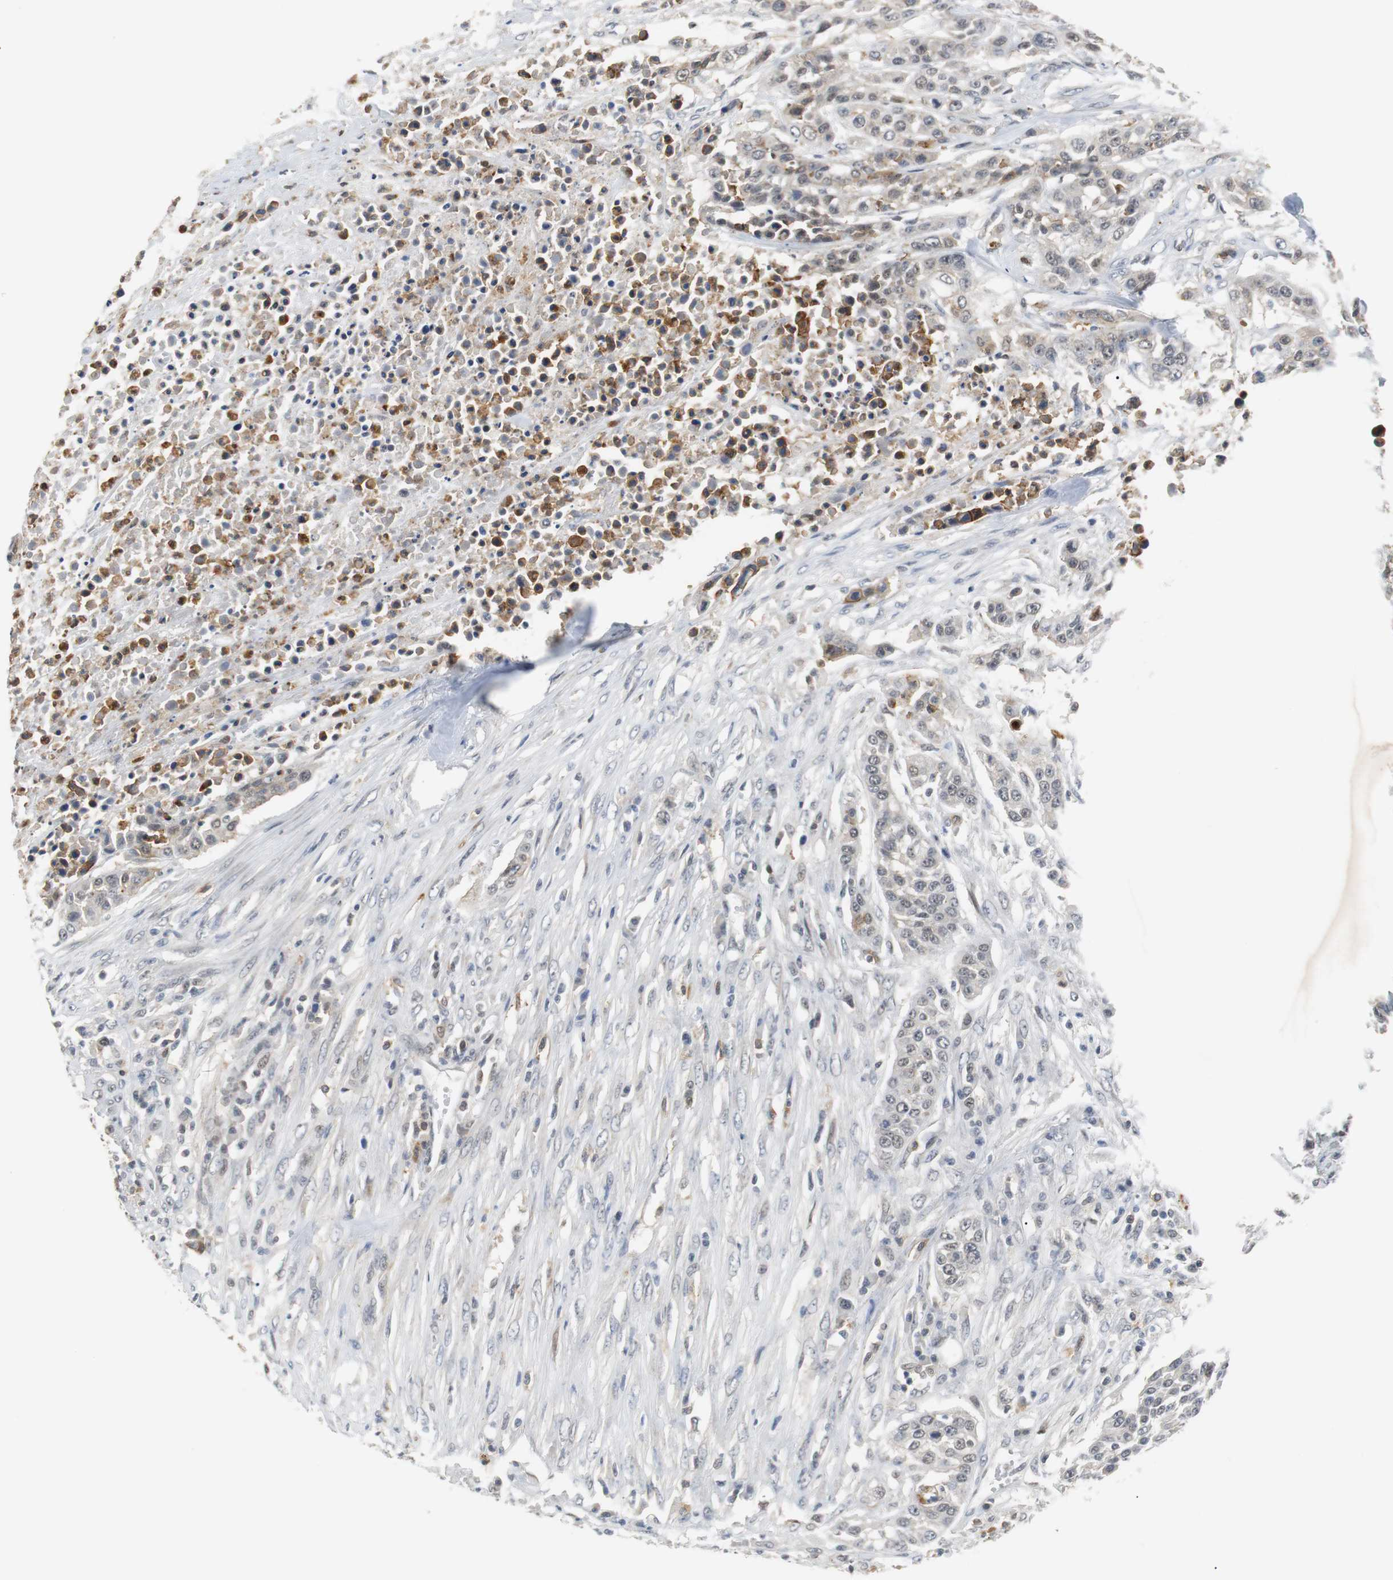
{"staining": {"intensity": "negative", "quantity": "none", "location": "none"}, "tissue": "urothelial cancer", "cell_type": "Tumor cells", "image_type": "cancer", "snomed": [{"axis": "morphology", "description": "Urothelial carcinoma, High grade"}, {"axis": "topography", "description": "Urinary bladder"}], "caption": "This is an immunohistochemistry histopathology image of high-grade urothelial carcinoma. There is no staining in tumor cells.", "gene": "SIRT1", "patient": {"sex": "male", "age": 74}}